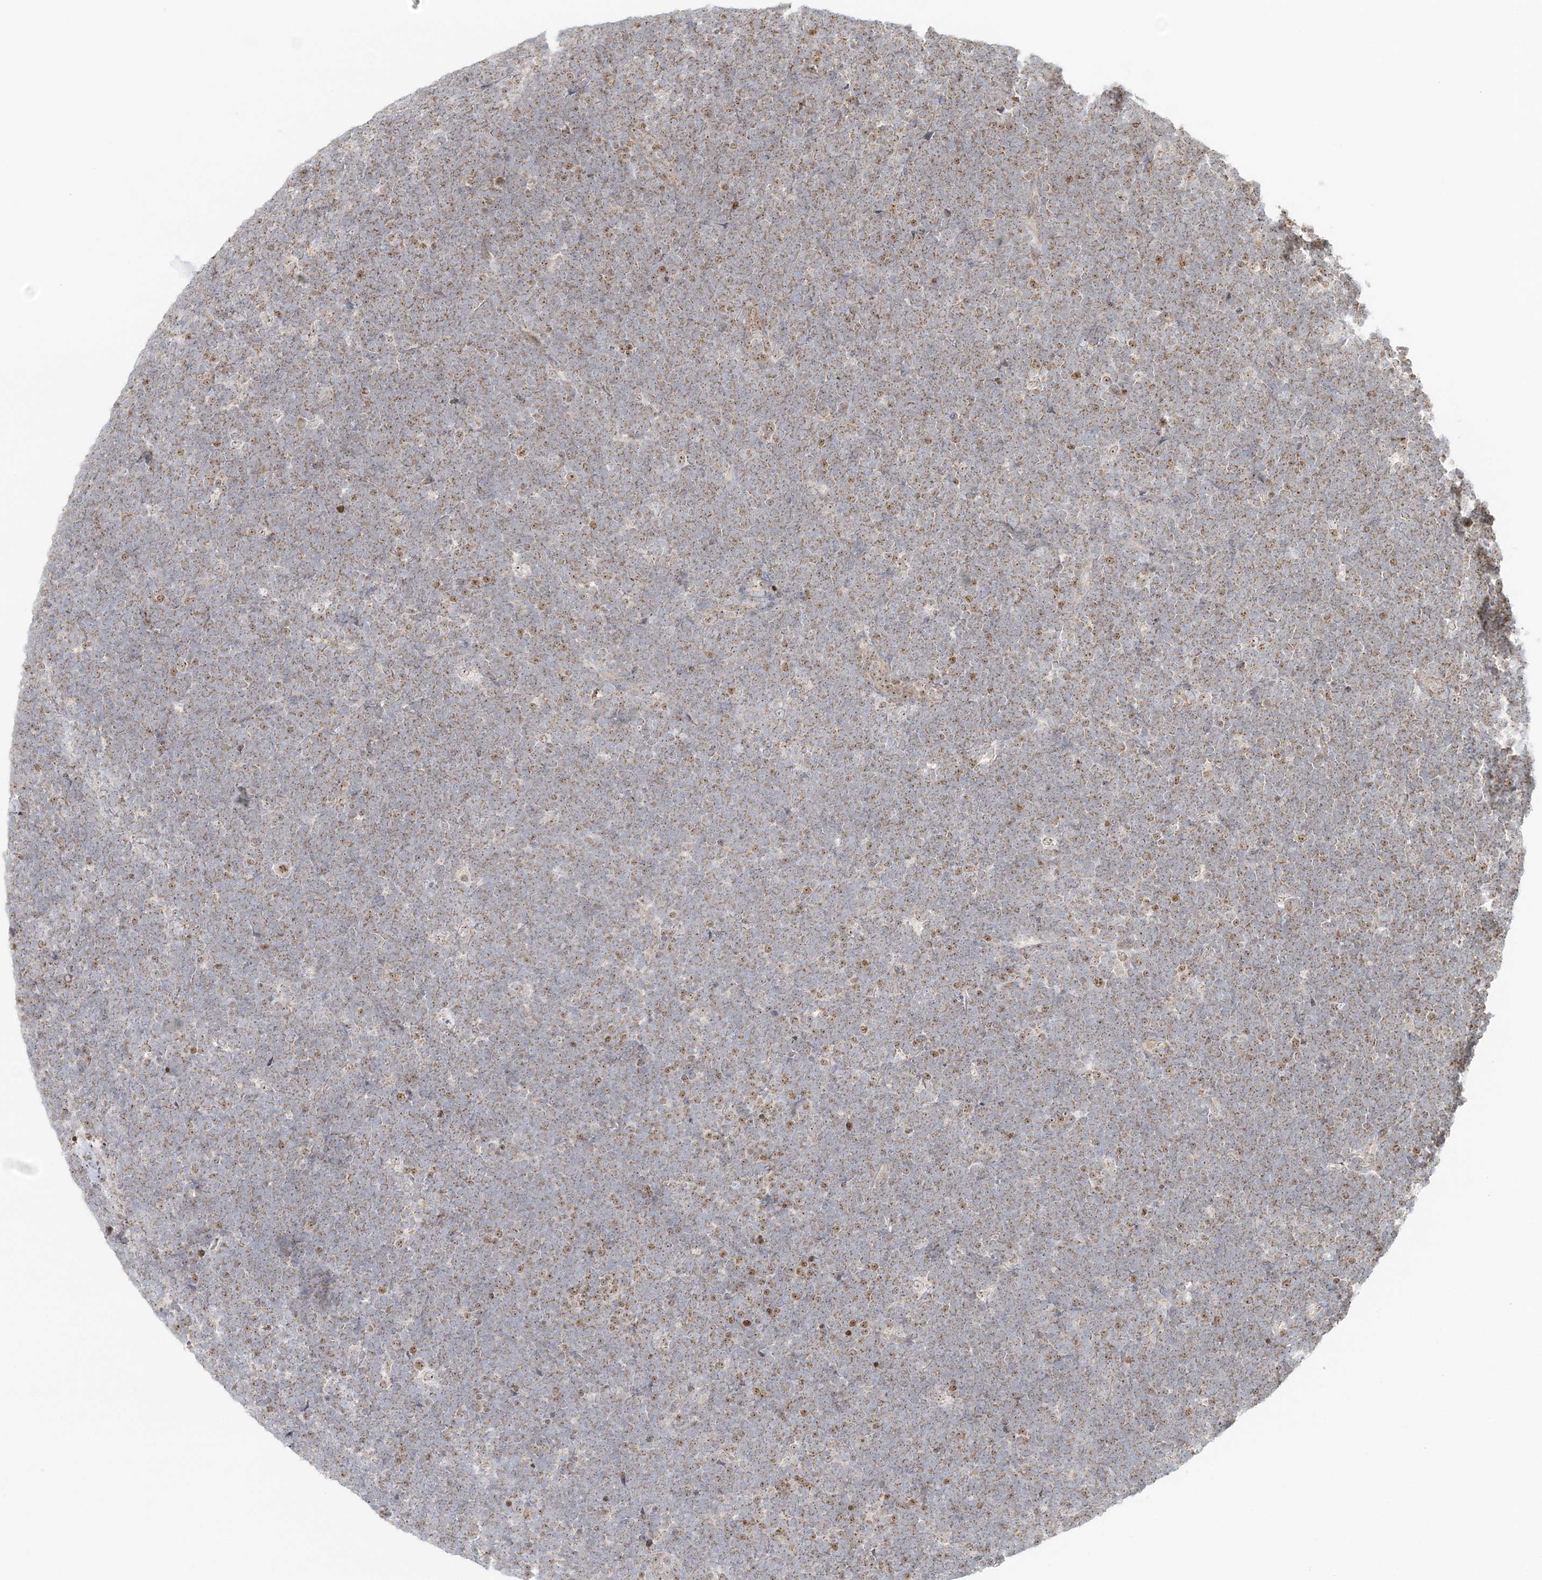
{"staining": {"intensity": "weak", "quantity": "25%-75%", "location": "nuclear"}, "tissue": "lymphoma", "cell_type": "Tumor cells", "image_type": "cancer", "snomed": [{"axis": "morphology", "description": "Malignant lymphoma, non-Hodgkin's type, High grade"}, {"axis": "topography", "description": "Lymph node"}], "caption": "Protein staining of lymphoma tissue demonstrates weak nuclear expression in approximately 25%-75% of tumor cells. (DAB IHC with brightfield microscopy, high magnification).", "gene": "UBE2F", "patient": {"sex": "male", "age": 13}}